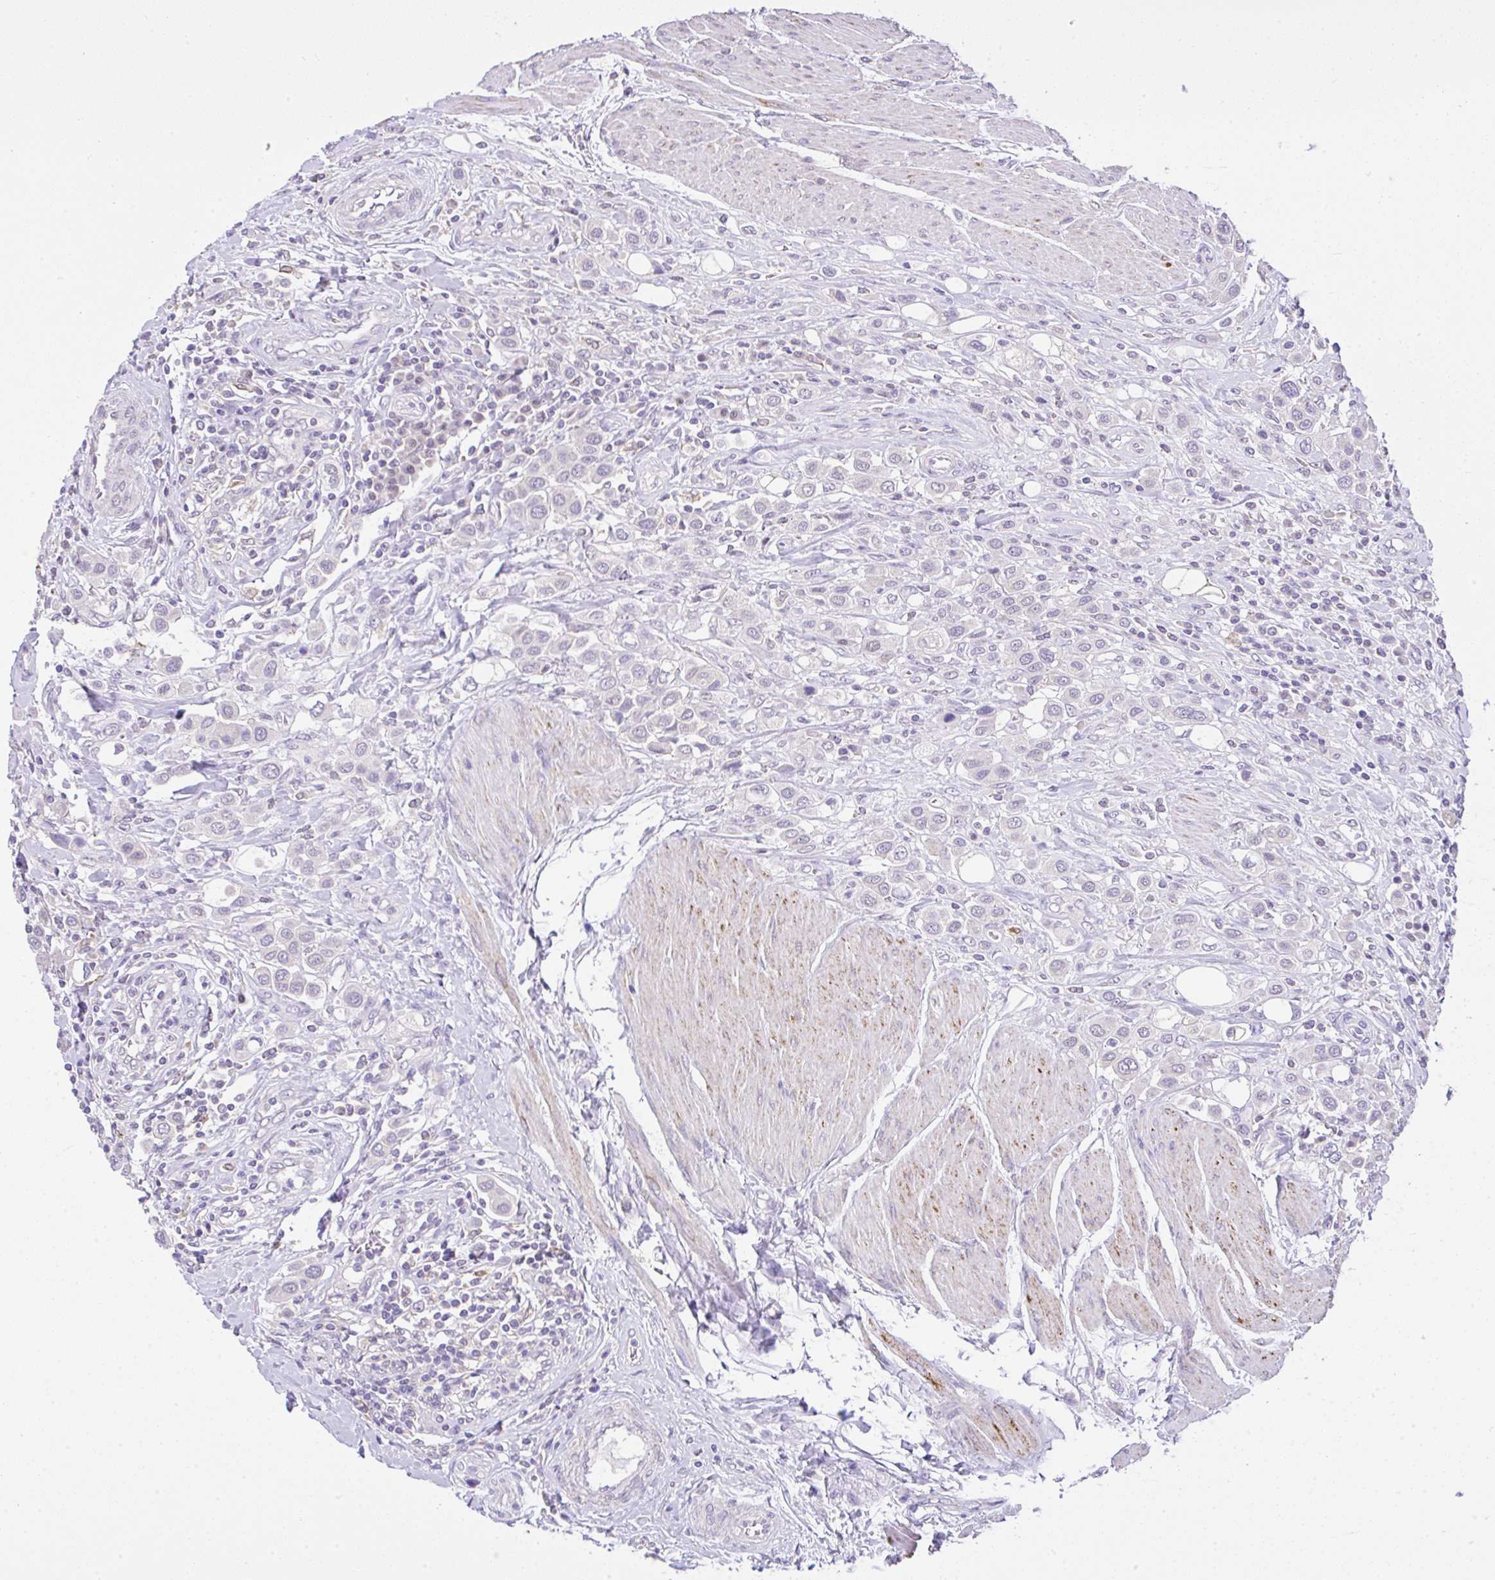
{"staining": {"intensity": "weak", "quantity": "25%-75%", "location": "nuclear"}, "tissue": "urothelial cancer", "cell_type": "Tumor cells", "image_type": "cancer", "snomed": [{"axis": "morphology", "description": "Urothelial carcinoma, High grade"}, {"axis": "topography", "description": "Urinary bladder"}], "caption": "This histopathology image displays IHC staining of urothelial cancer, with low weak nuclear positivity in approximately 25%-75% of tumor cells.", "gene": "CTU1", "patient": {"sex": "male", "age": 50}}